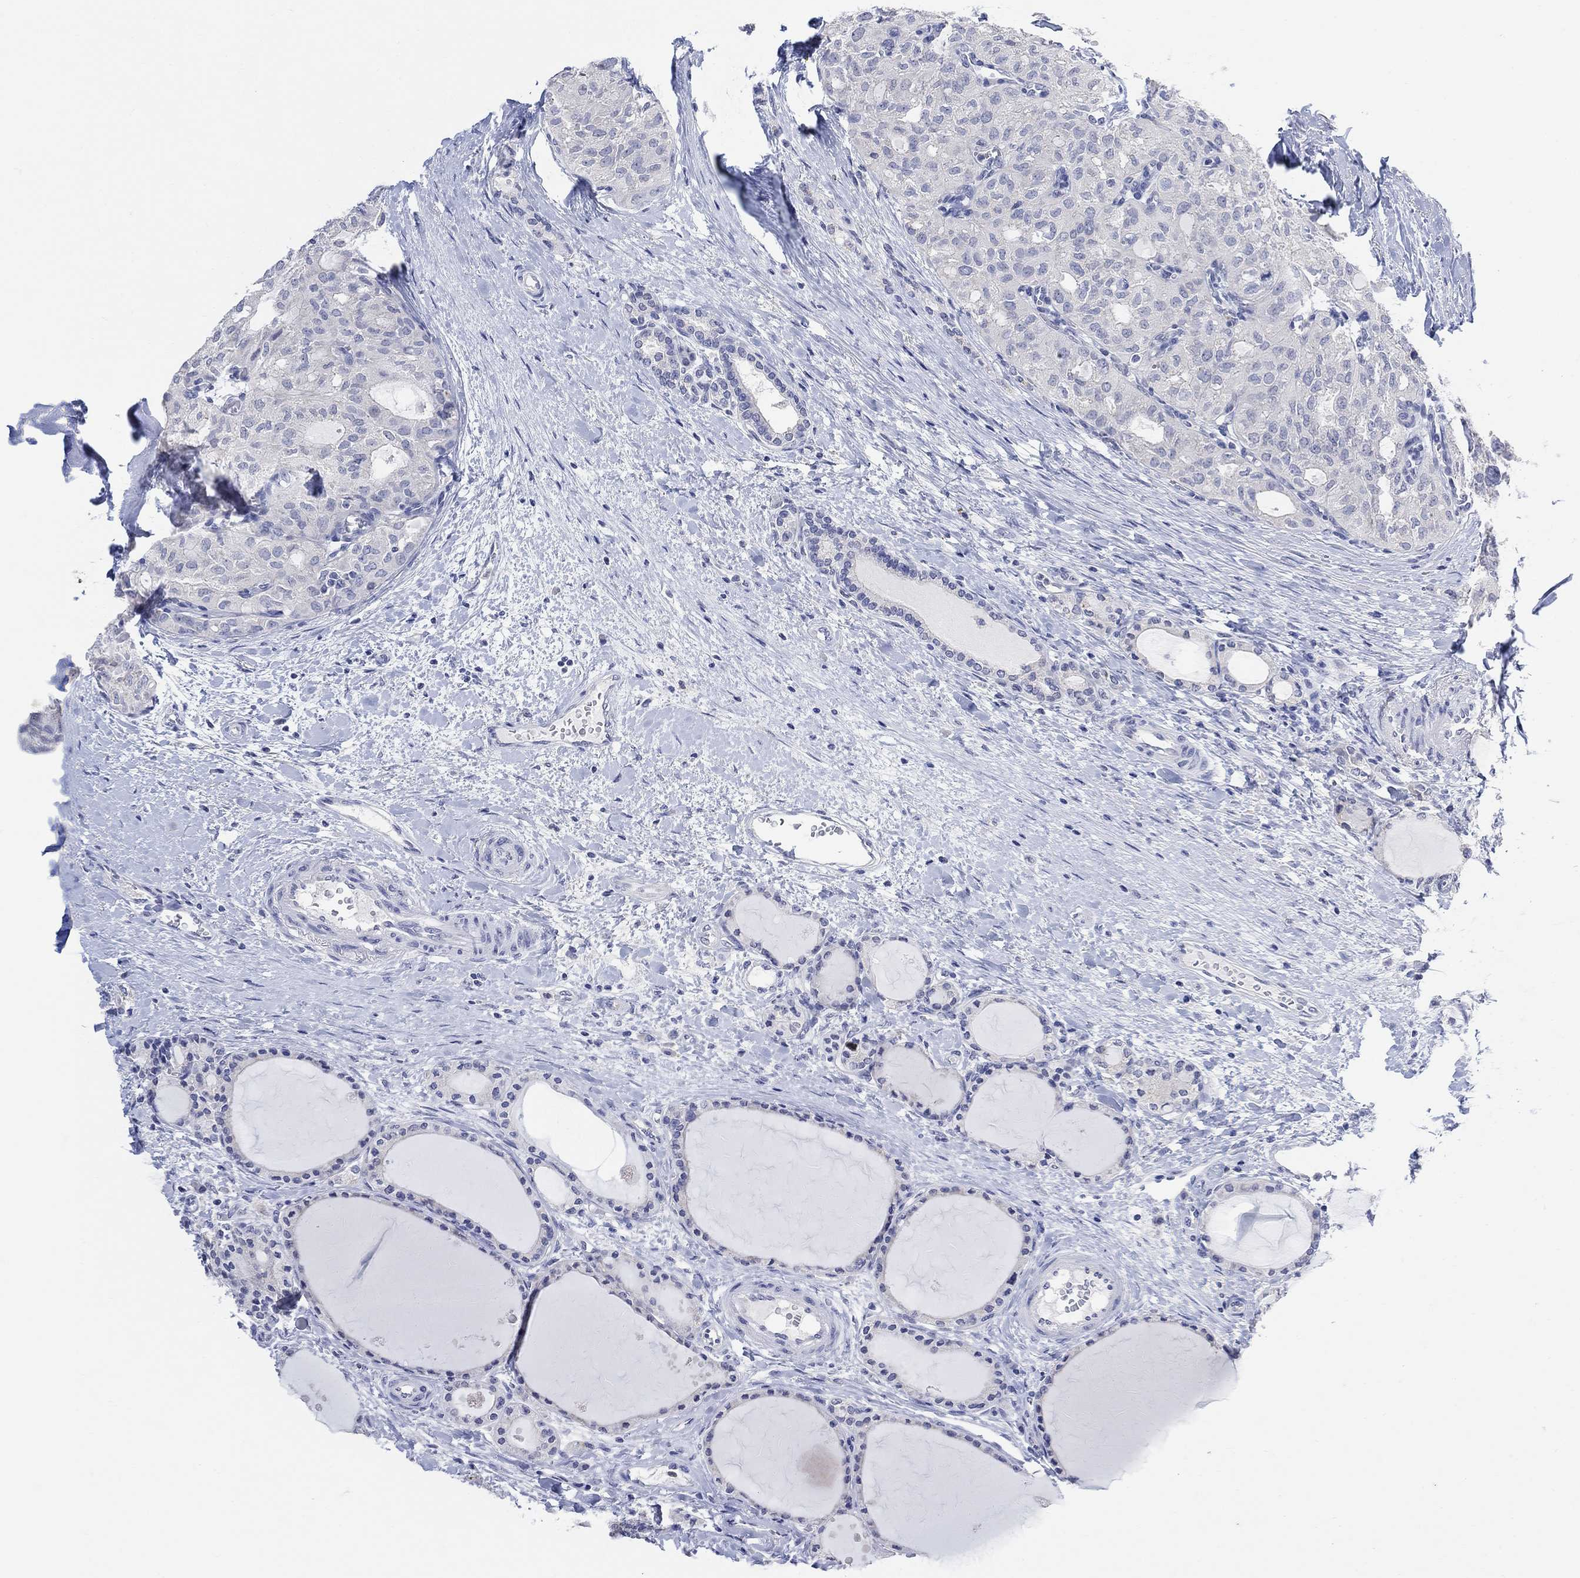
{"staining": {"intensity": "negative", "quantity": "none", "location": "none"}, "tissue": "thyroid cancer", "cell_type": "Tumor cells", "image_type": "cancer", "snomed": [{"axis": "morphology", "description": "Follicular adenoma carcinoma, NOS"}, {"axis": "topography", "description": "Thyroid gland"}], "caption": "An image of human thyroid cancer (follicular adenoma carcinoma) is negative for staining in tumor cells.", "gene": "FBP2", "patient": {"sex": "male", "age": 75}}